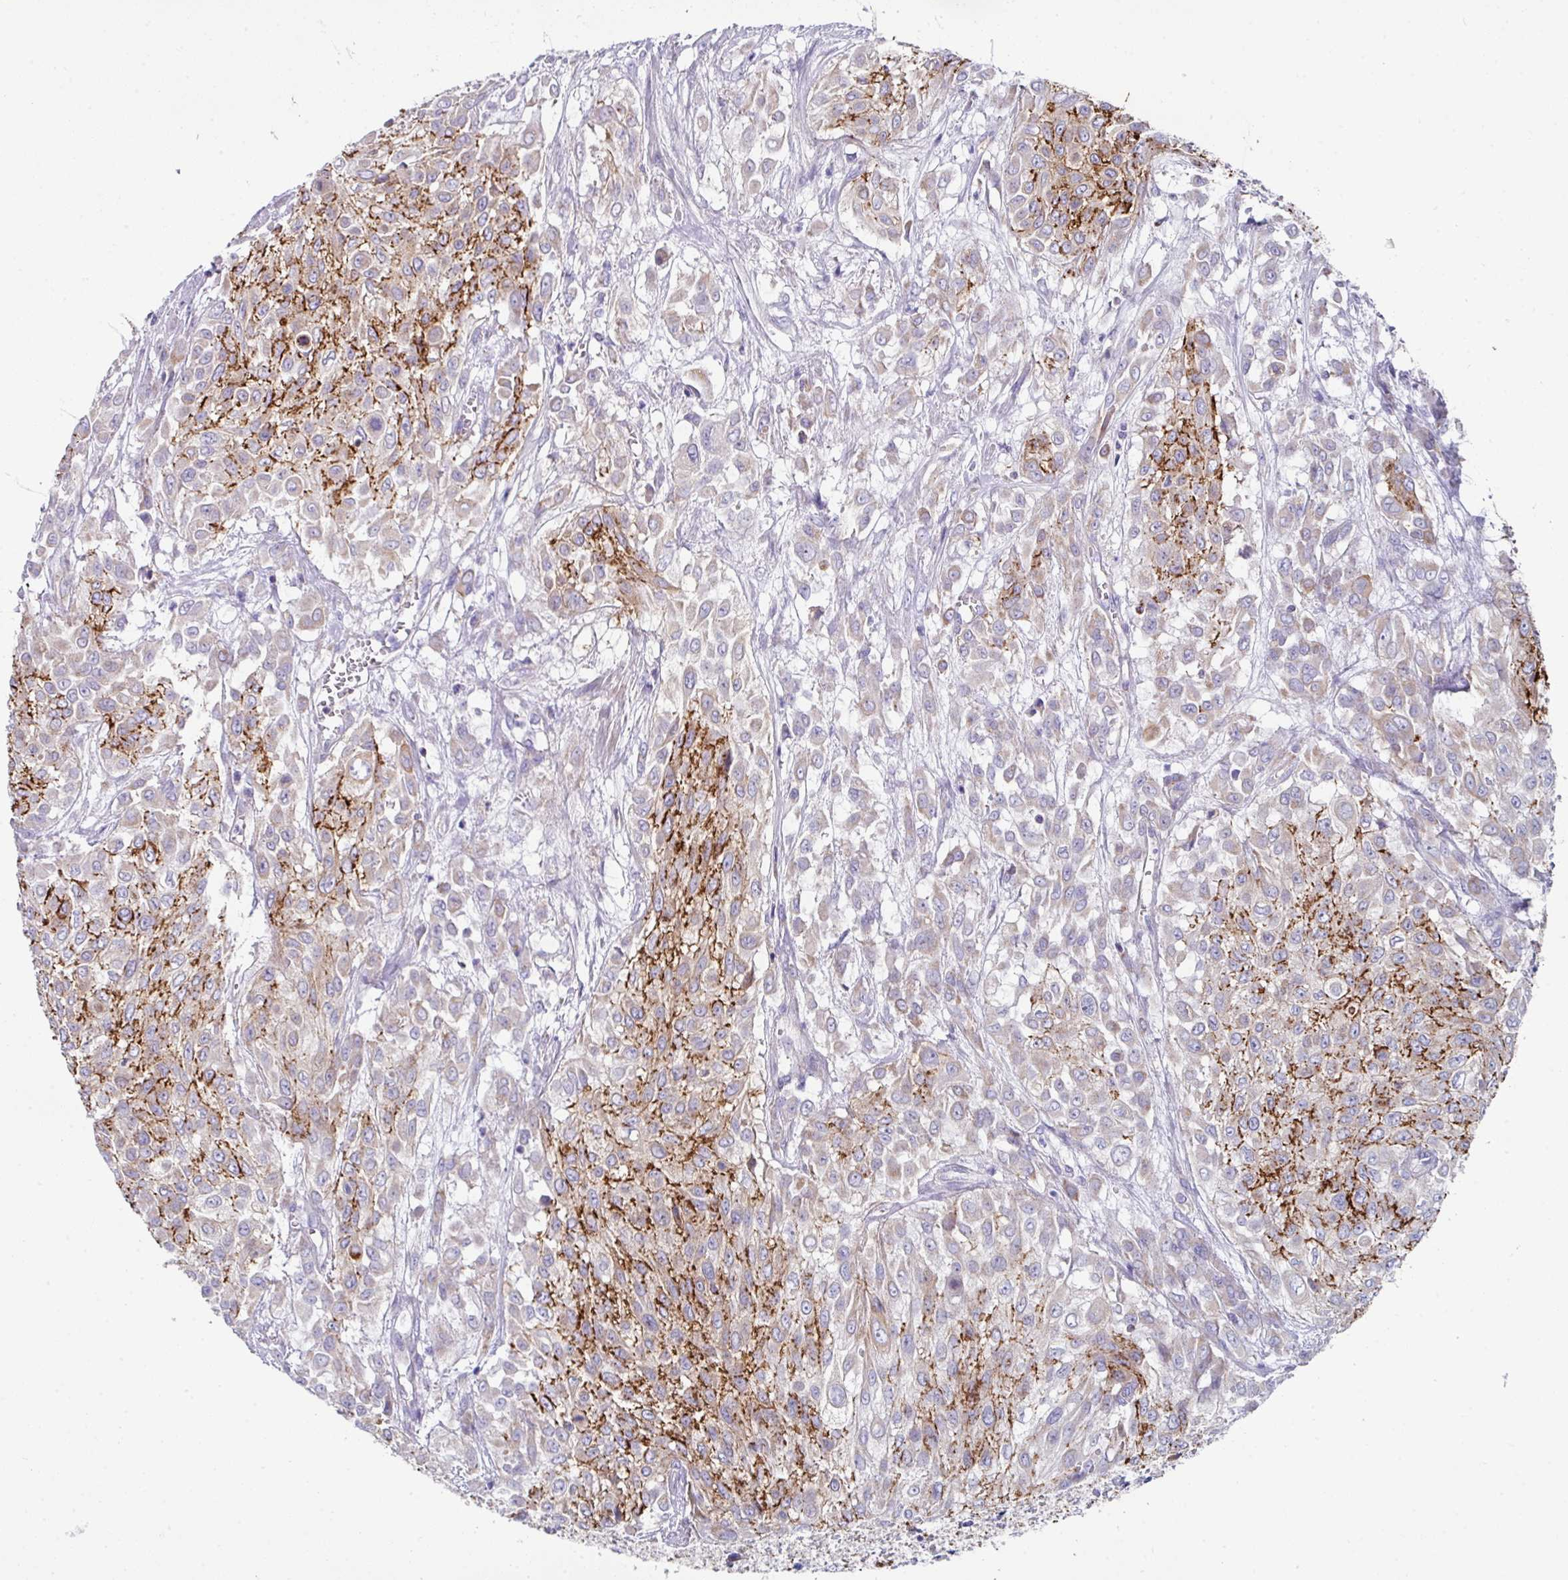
{"staining": {"intensity": "moderate", "quantity": "25%-75%", "location": "cytoplasmic/membranous"}, "tissue": "urothelial cancer", "cell_type": "Tumor cells", "image_type": "cancer", "snomed": [{"axis": "morphology", "description": "Urothelial carcinoma, High grade"}, {"axis": "topography", "description": "Urinary bladder"}], "caption": "Urothelial cancer stained for a protein (brown) demonstrates moderate cytoplasmic/membranous positive expression in approximately 25%-75% of tumor cells.", "gene": "CLDN1", "patient": {"sex": "male", "age": 57}}